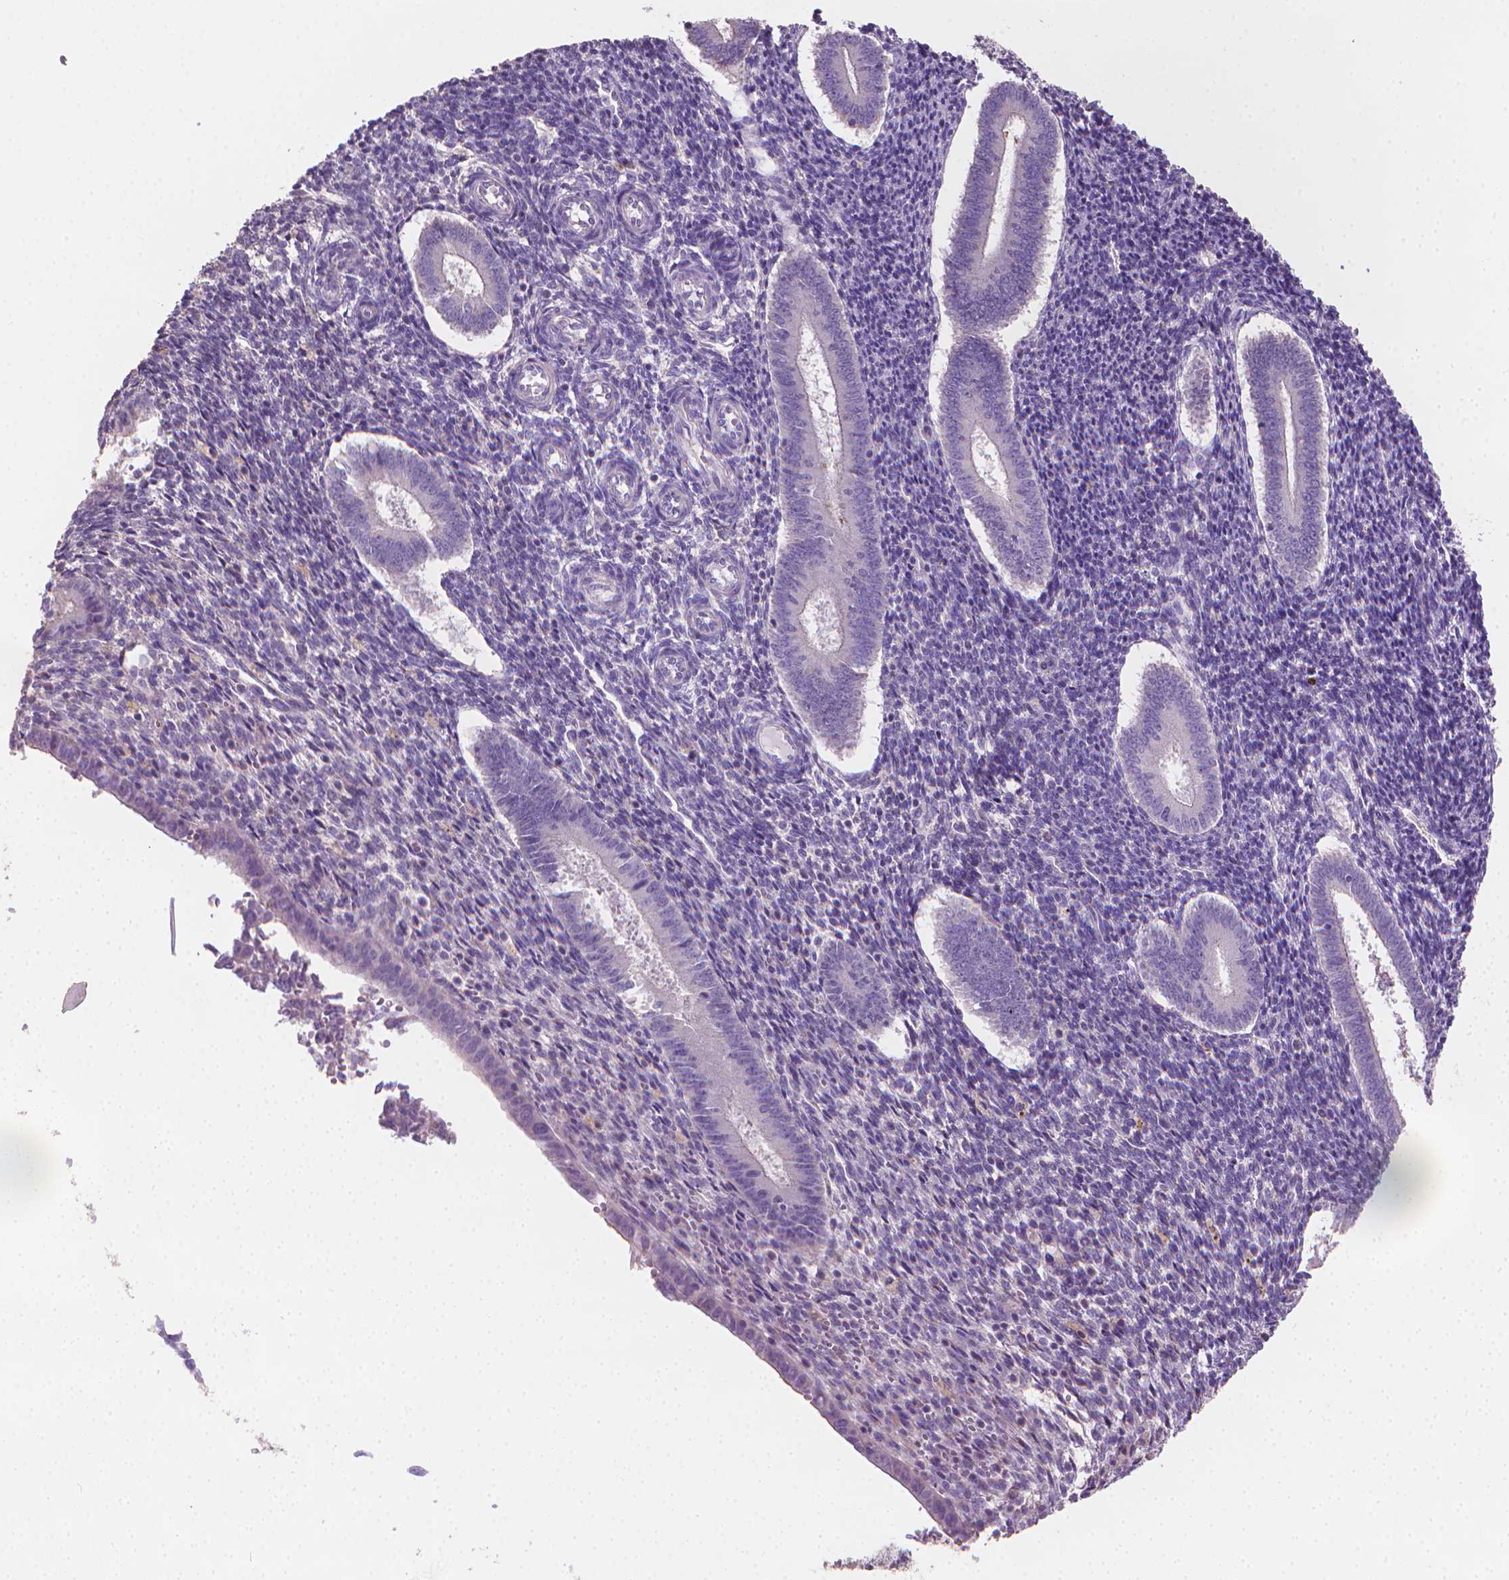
{"staining": {"intensity": "negative", "quantity": "none", "location": "none"}, "tissue": "endometrium", "cell_type": "Cells in endometrial stroma", "image_type": "normal", "snomed": [{"axis": "morphology", "description": "Normal tissue, NOS"}, {"axis": "topography", "description": "Endometrium"}], "caption": "DAB (3,3'-diaminobenzidine) immunohistochemical staining of benign endometrium shows no significant positivity in cells in endometrial stroma. (DAB immunohistochemistry (IHC) visualized using brightfield microscopy, high magnification).", "gene": "CATIP", "patient": {"sex": "female", "age": 25}}